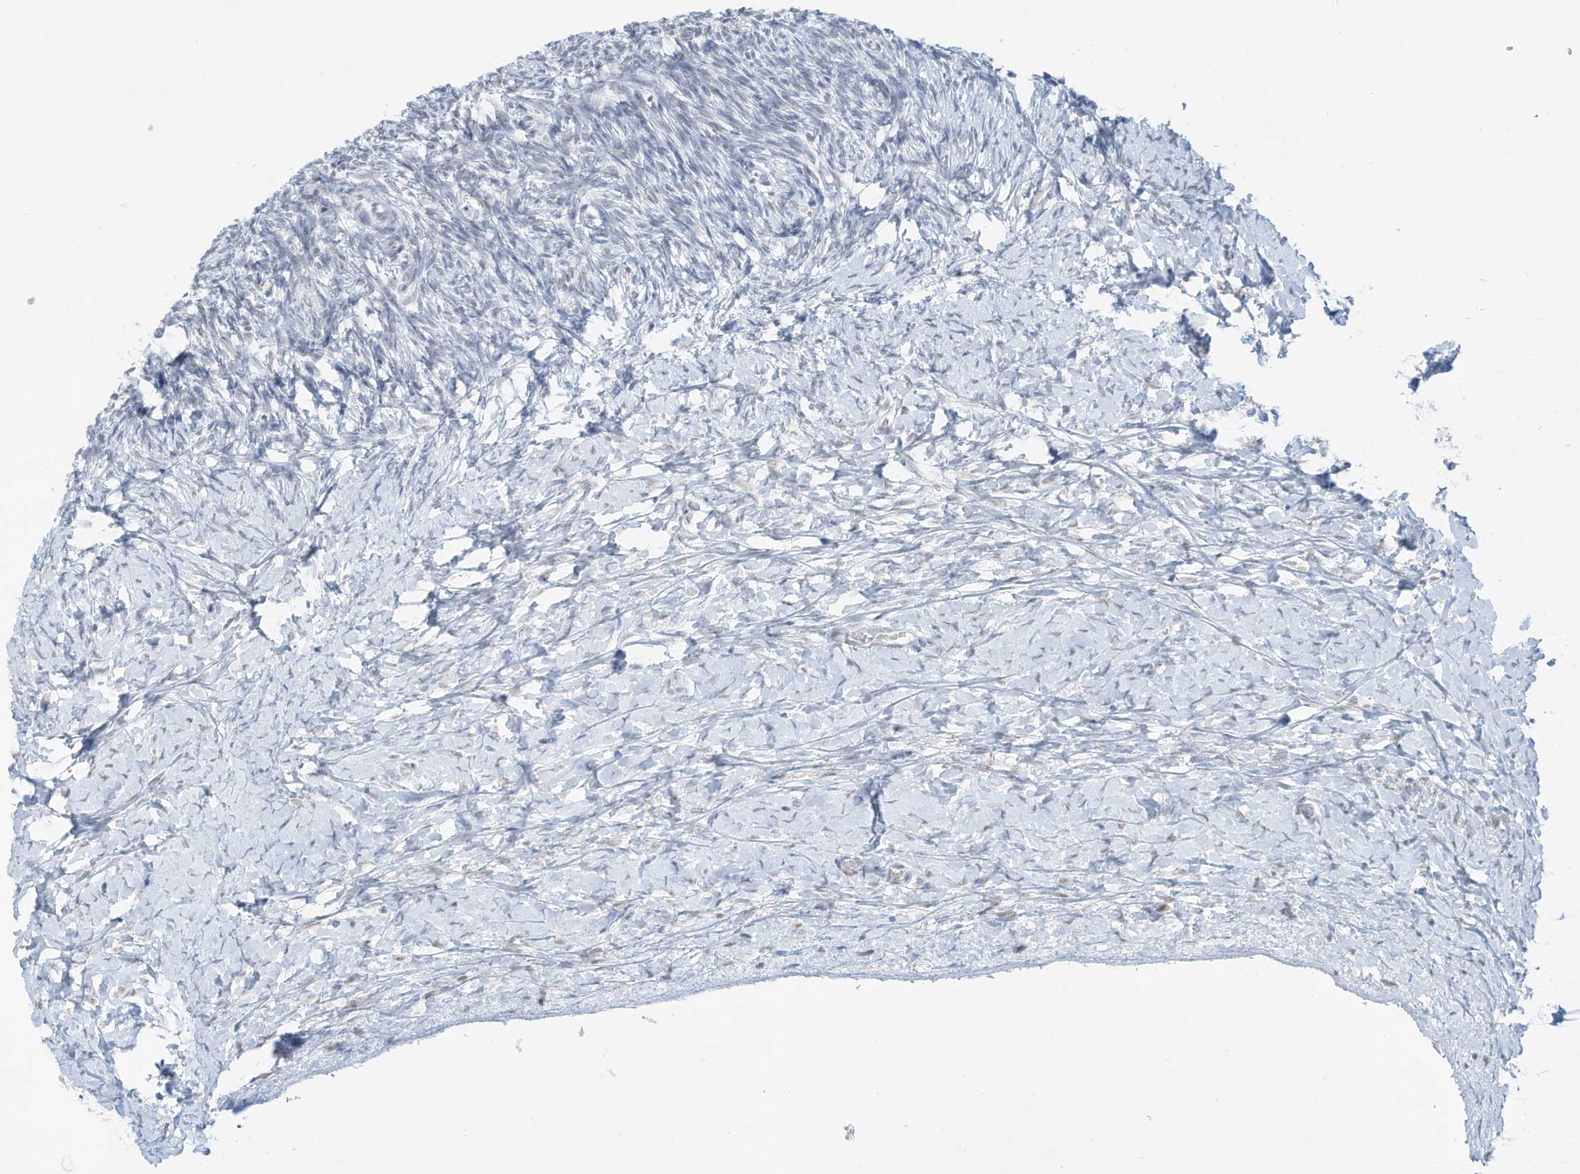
{"staining": {"intensity": "negative", "quantity": "none", "location": "none"}, "tissue": "ovary", "cell_type": "Ovarian stroma cells", "image_type": "normal", "snomed": [{"axis": "morphology", "description": "Normal tissue, NOS"}, {"axis": "morphology", "description": "Developmental malformation"}, {"axis": "topography", "description": "Ovary"}], "caption": "Immunohistochemical staining of unremarkable ovary exhibits no significant positivity in ovarian stroma cells. (DAB immunohistochemistry (IHC) visualized using brightfield microscopy, high magnification).", "gene": "PGC", "patient": {"sex": "female", "age": 39}}